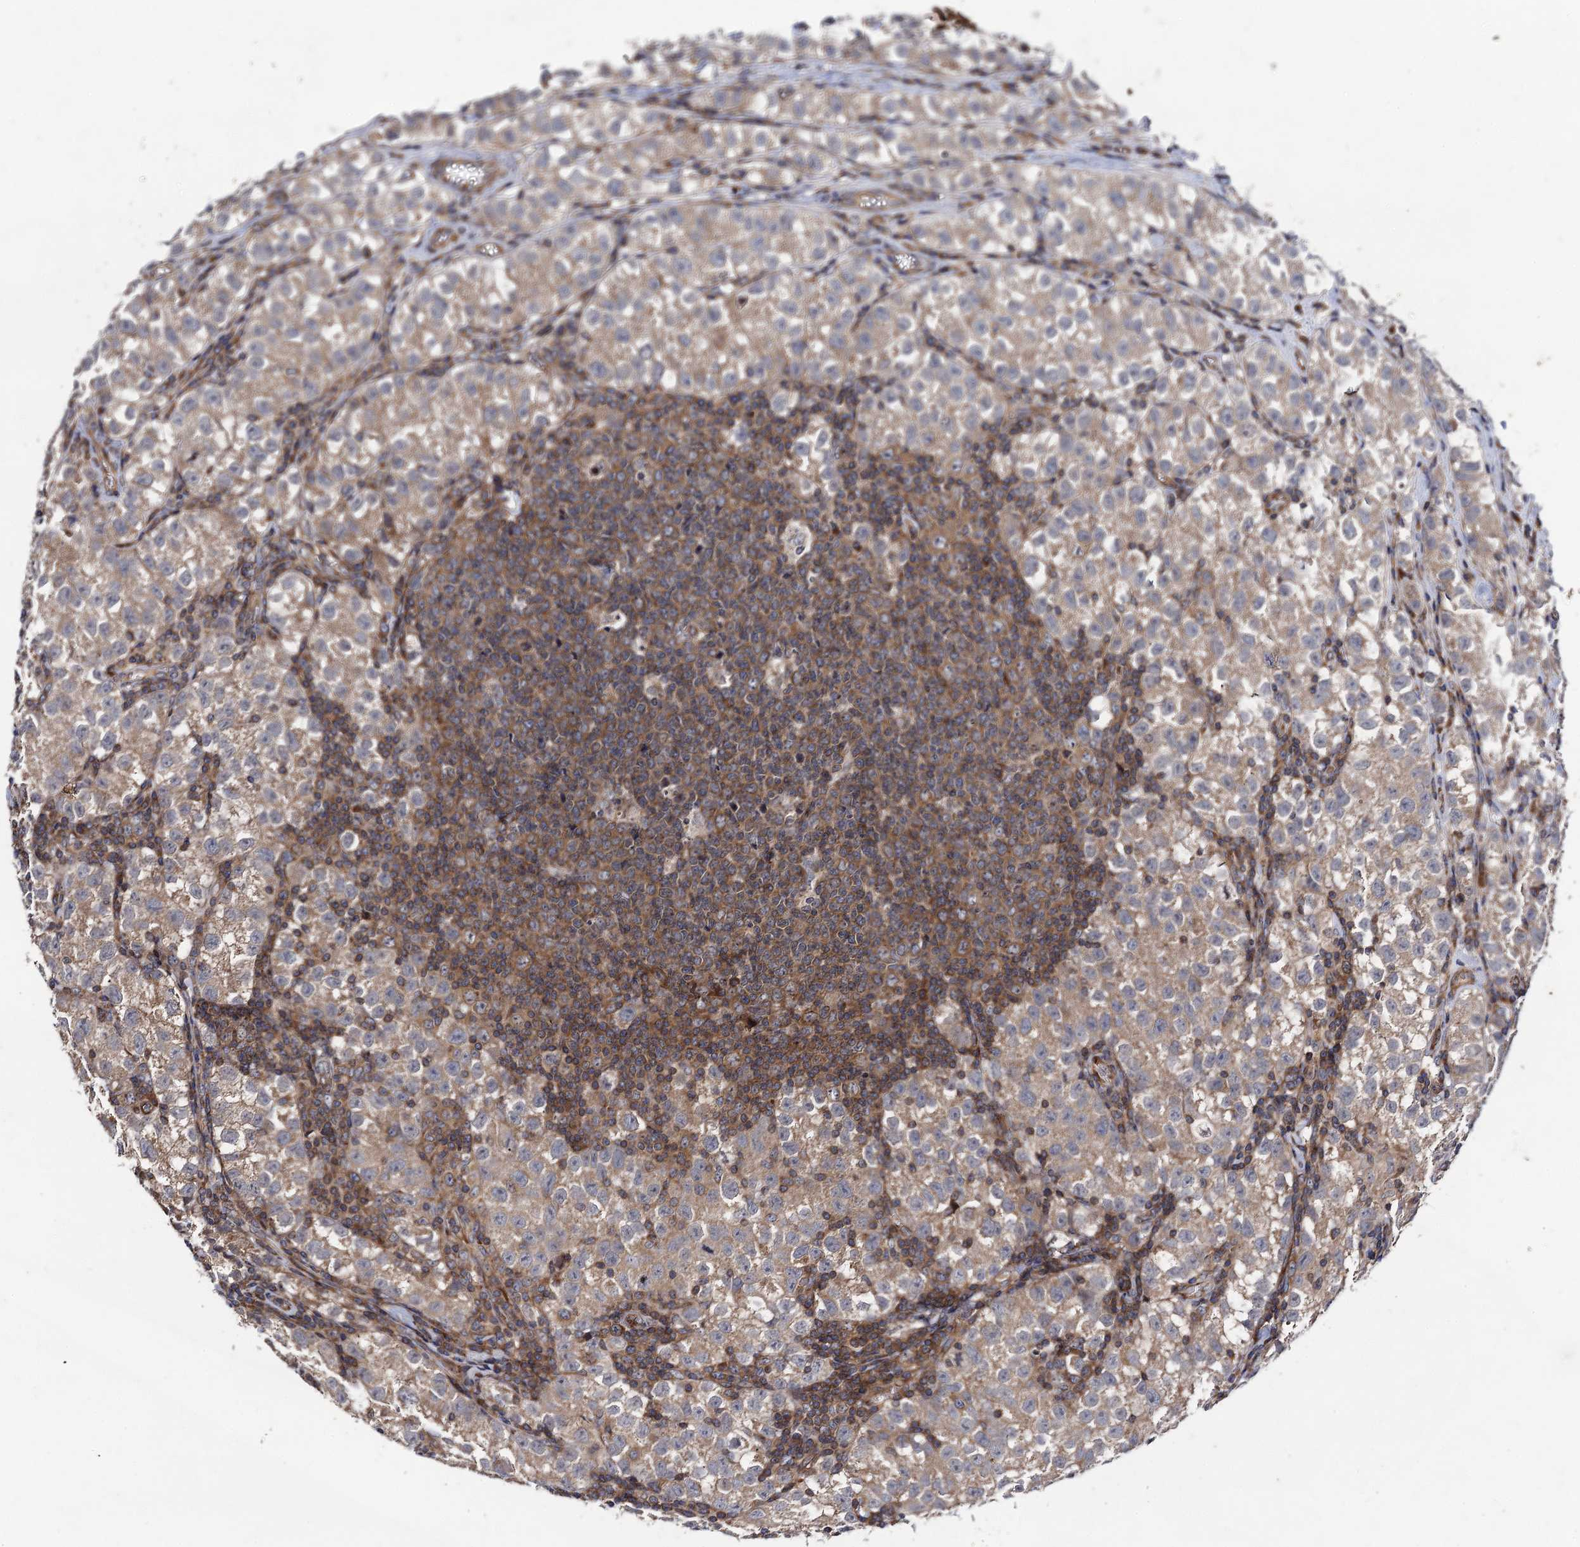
{"staining": {"intensity": "weak", "quantity": "25%-75%", "location": "cytoplasmic/membranous"}, "tissue": "testis cancer", "cell_type": "Tumor cells", "image_type": "cancer", "snomed": [{"axis": "morphology", "description": "Seminoma, NOS"}, {"axis": "morphology", "description": "Carcinoma, Embryonal, NOS"}, {"axis": "topography", "description": "Testis"}], "caption": "Protein staining by IHC exhibits weak cytoplasmic/membranous staining in approximately 25%-75% of tumor cells in testis cancer.", "gene": "DYDC1", "patient": {"sex": "male", "age": 43}}